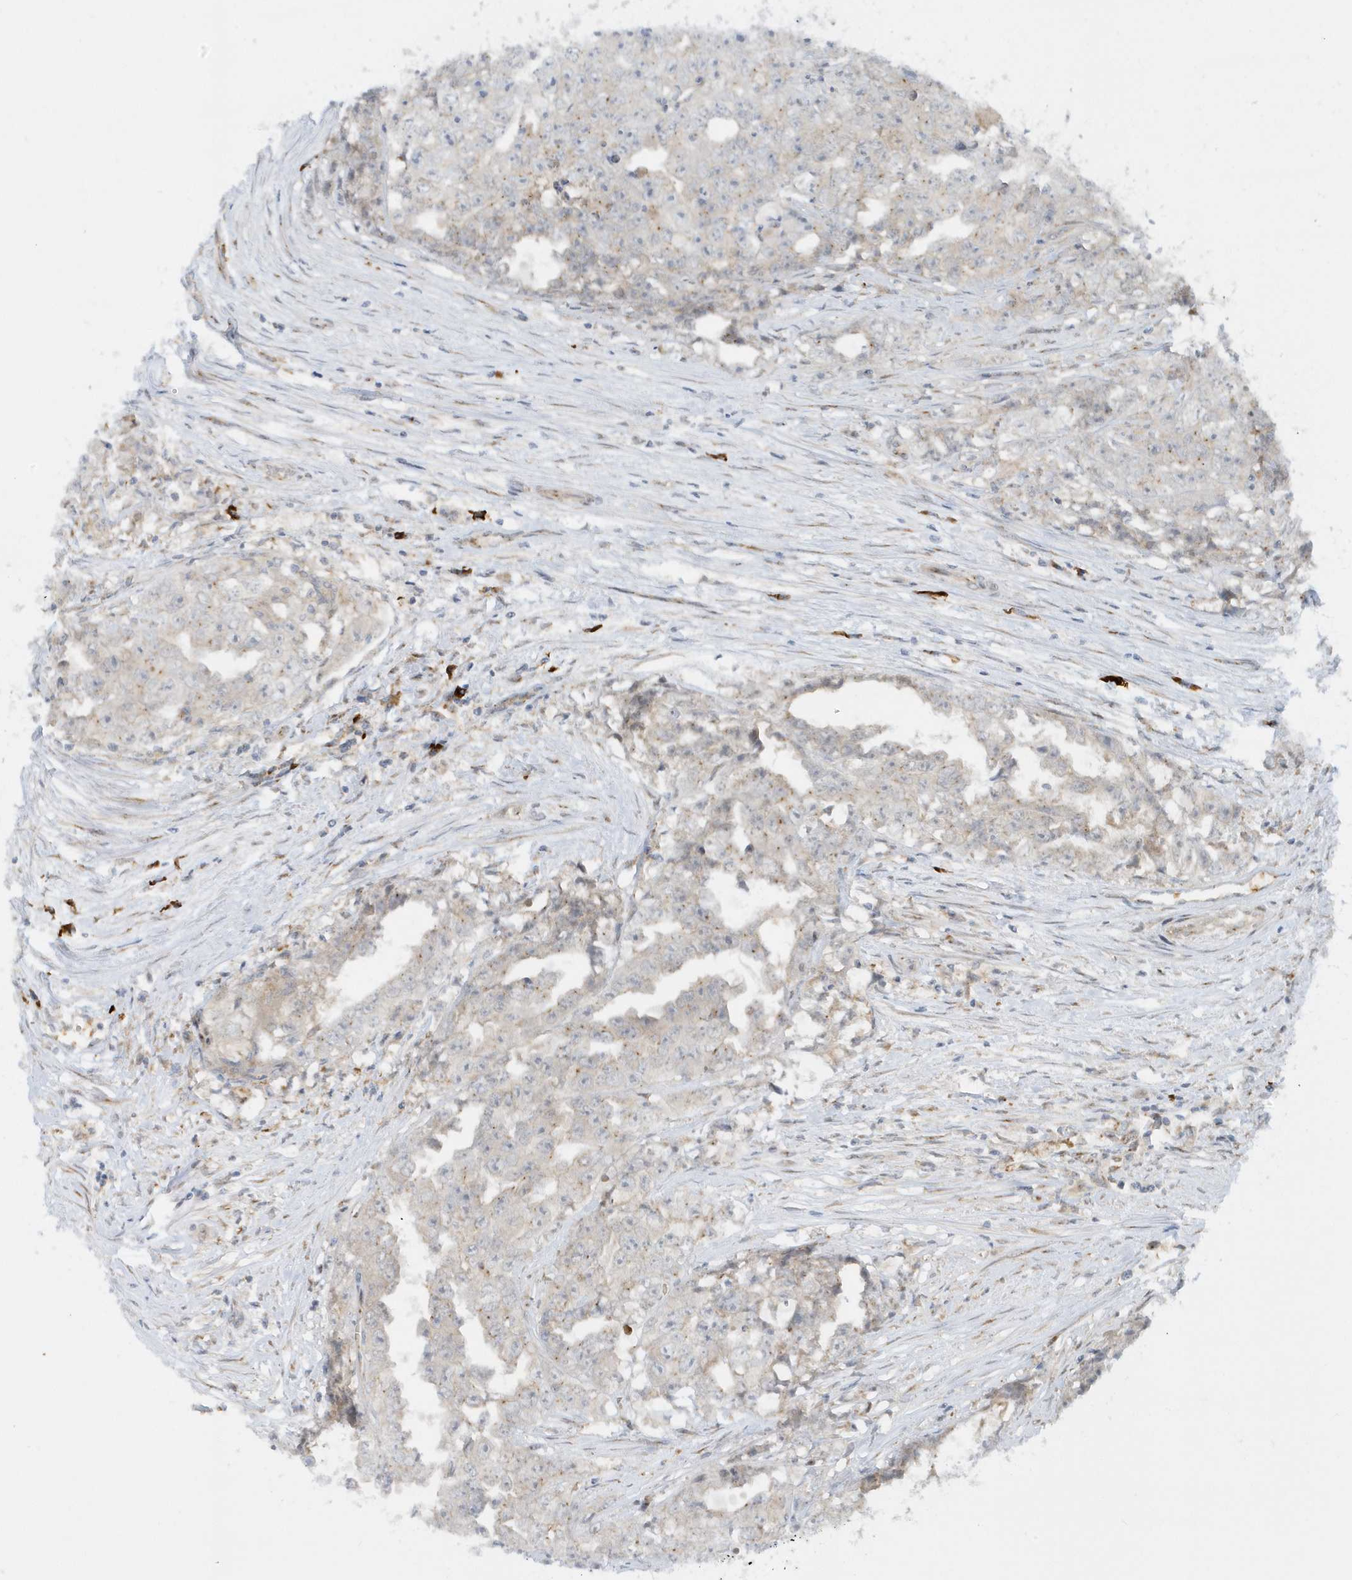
{"staining": {"intensity": "weak", "quantity": "25%-75%", "location": "cytoplasmic/membranous"}, "tissue": "testis cancer", "cell_type": "Tumor cells", "image_type": "cancer", "snomed": [{"axis": "morphology", "description": "Seminoma, NOS"}, {"axis": "morphology", "description": "Carcinoma, Embryonal, NOS"}, {"axis": "topography", "description": "Testis"}], "caption": "A high-resolution image shows immunohistochemistry (IHC) staining of embryonal carcinoma (testis), which exhibits weak cytoplasmic/membranous staining in about 25%-75% of tumor cells.", "gene": "RPP40", "patient": {"sex": "male", "age": 43}}